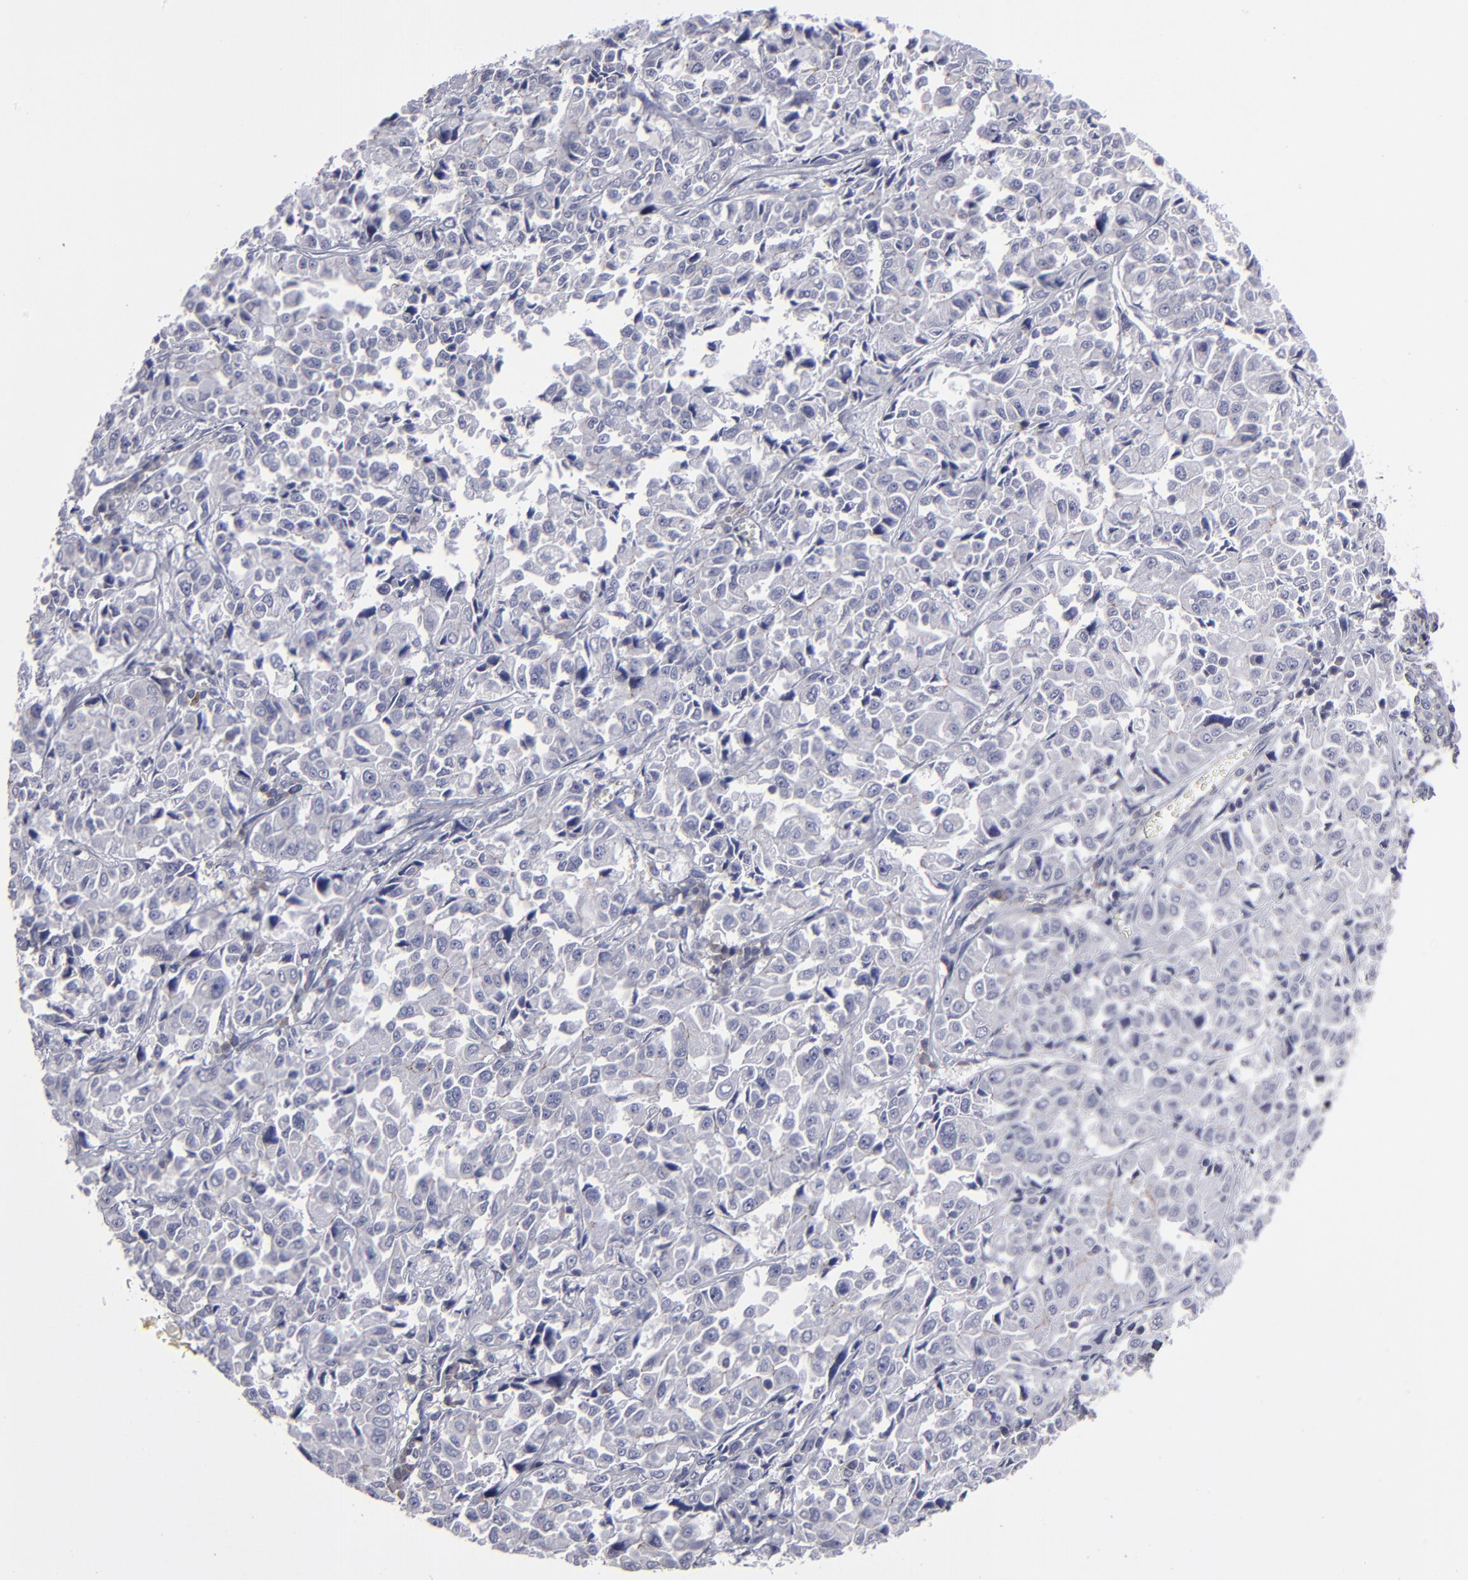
{"staining": {"intensity": "negative", "quantity": "none", "location": "none"}, "tissue": "pancreatic cancer", "cell_type": "Tumor cells", "image_type": "cancer", "snomed": [{"axis": "morphology", "description": "Adenocarcinoma, NOS"}, {"axis": "topography", "description": "Pancreas"}], "caption": "An immunohistochemistry histopathology image of adenocarcinoma (pancreatic) is shown. There is no staining in tumor cells of adenocarcinoma (pancreatic).", "gene": "CEP97", "patient": {"sex": "female", "age": 52}}